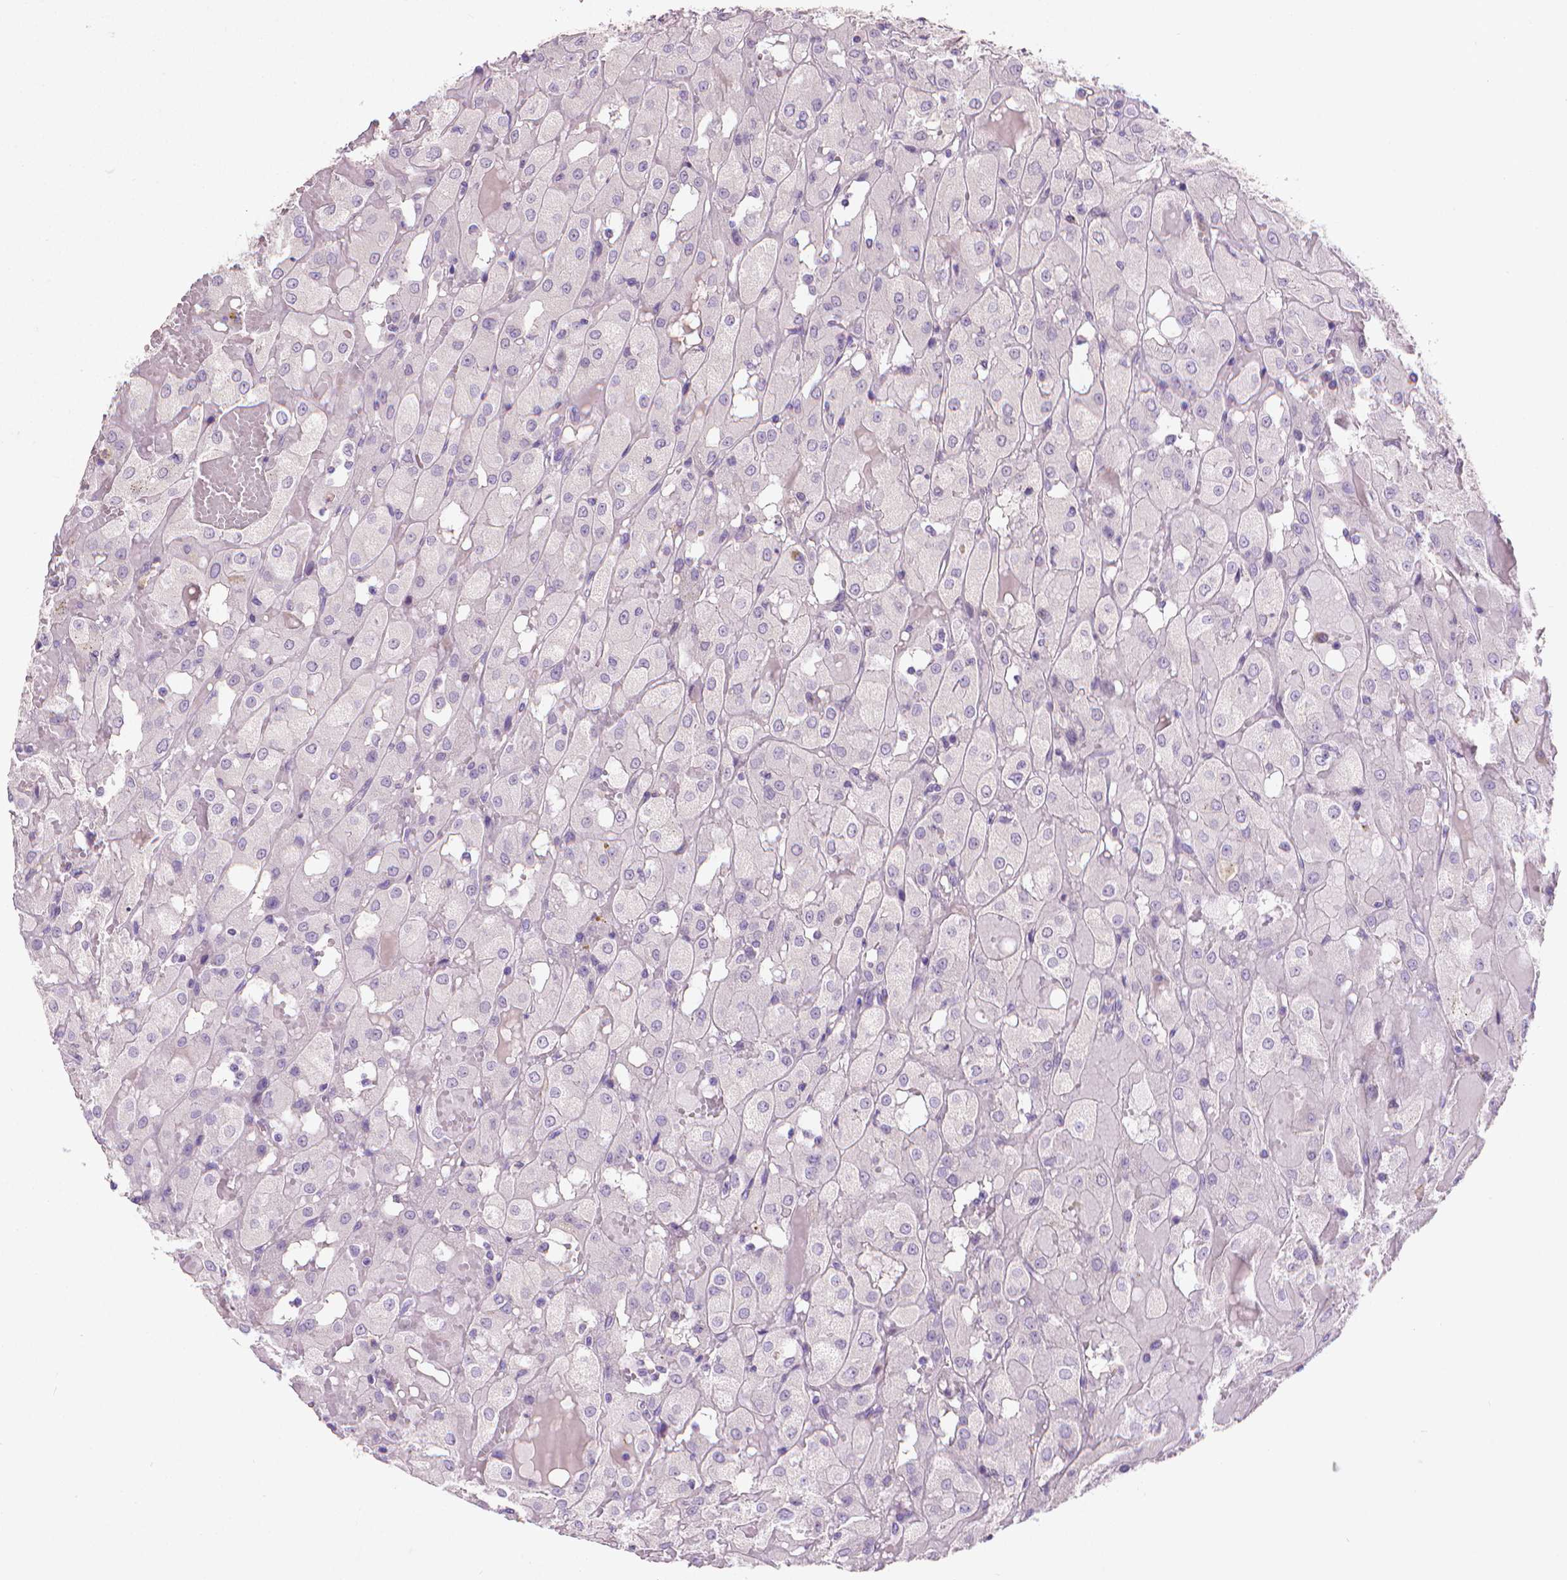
{"staining": {"intensity": "negative", "quantity": "none", "location": "none"}, "tissue": "renal cancer", "cell_type": "Tumor cells", "image_type": "cancer", "snomed": [{"axis": "morphology", "description": "Adenocarcinoma, NOS"}, {"axis": "topography", "description": "Kidney"}], "caption": "Immunohistochemistry histopathology image of renal adenocarcinoma stained for a protein (brown), which reveals no expression in tumor cells.", "gene": "TNNI2", "patient": {"sex": "male", "age": 72}}